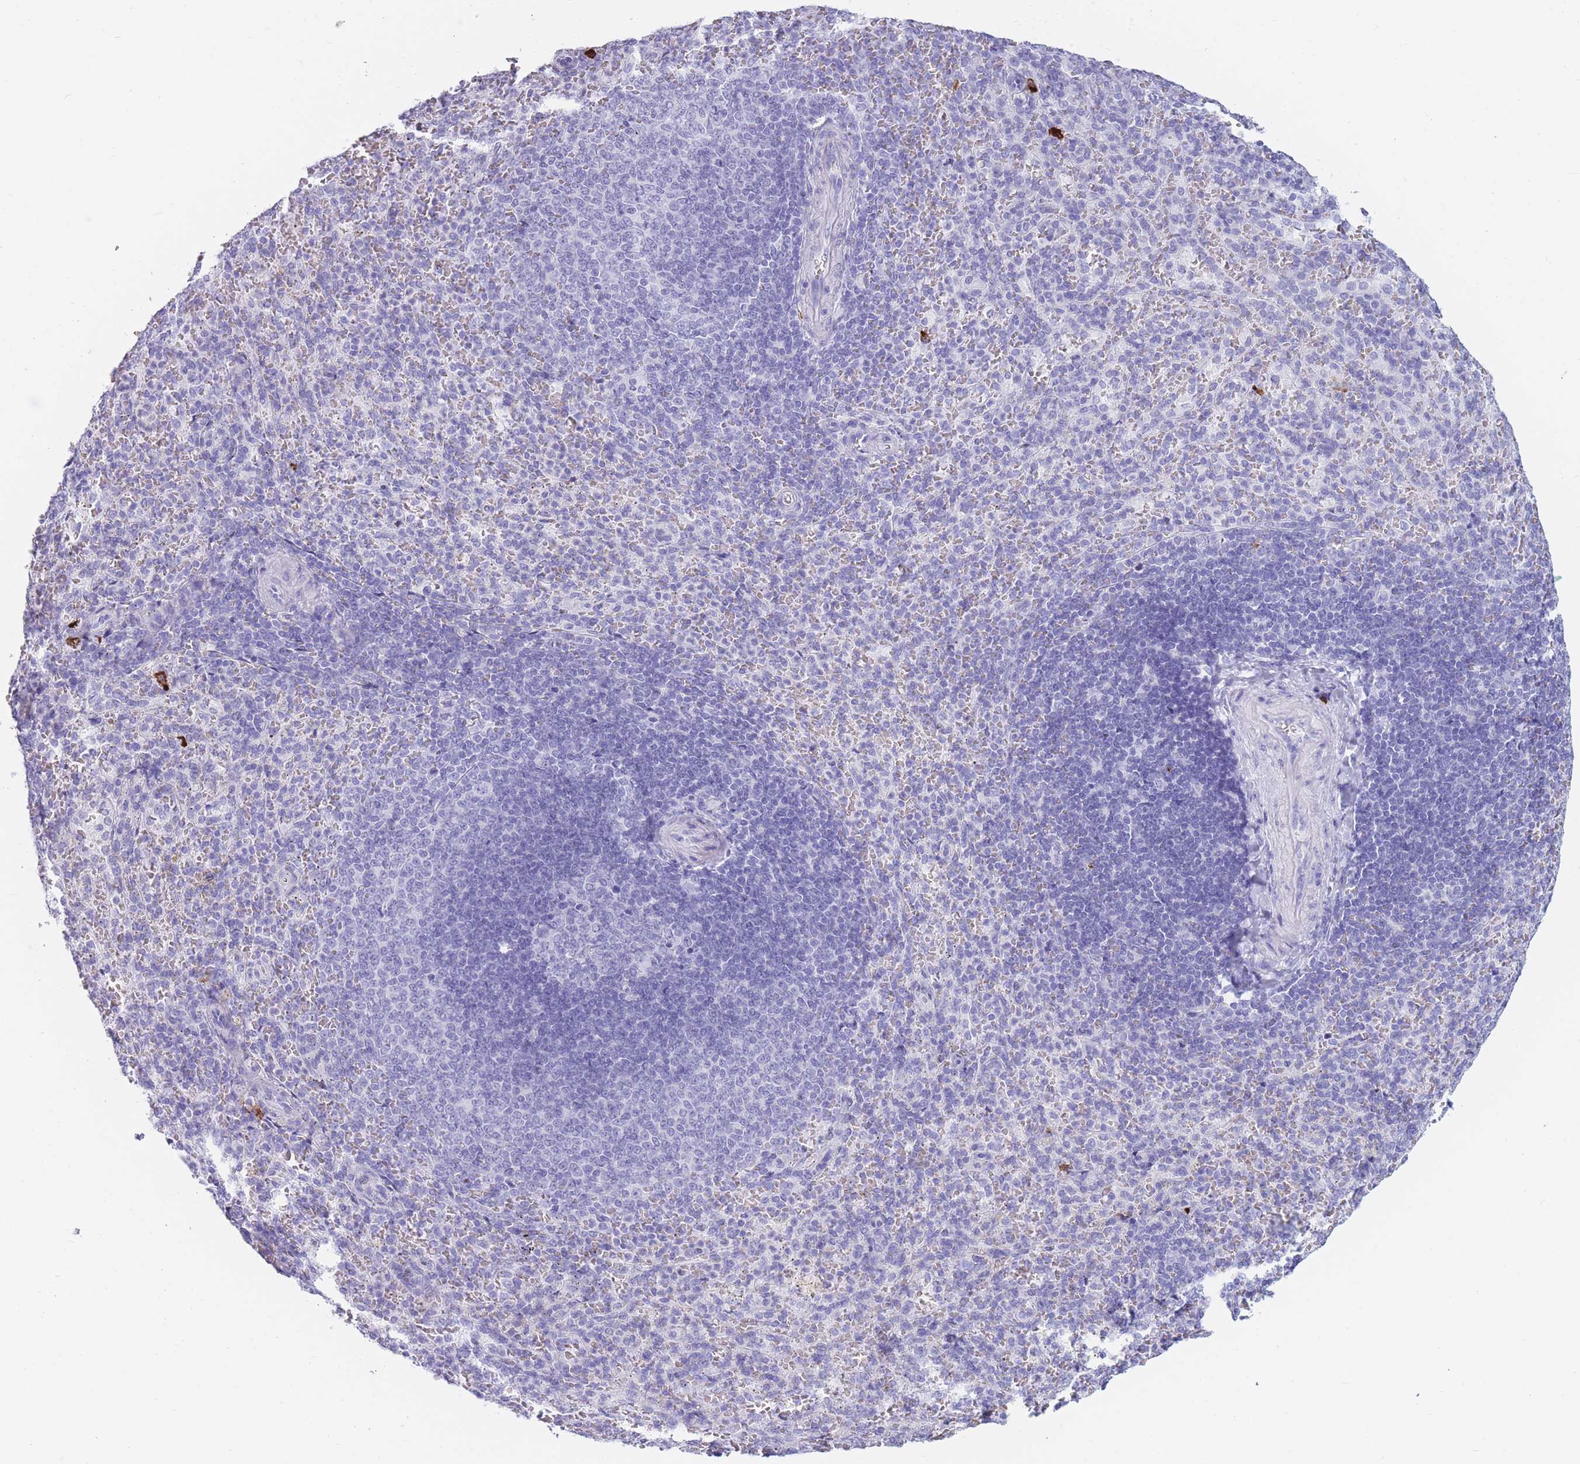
{"staining": {"intensity": "strong", "quantity": "<25%", "location": "cytoplasmic/membranous"}, "tissue": "spleen", "cell_type": "Cells in red pulp", "image_type": "normal", "snomed": [{"axis": "morphology", "description": "Normal tissue, NOS"}, {"axis": "topography", "description": "Spleen"}], "caption": "This micrograph exhibits IHC staining of benign human spleen, with medium strong cytoplasmic/membranous positivity in about <25% of cells in red pulp.", "gene": "TNFSF11", "patient": {"sex": "female", "age": 21}}